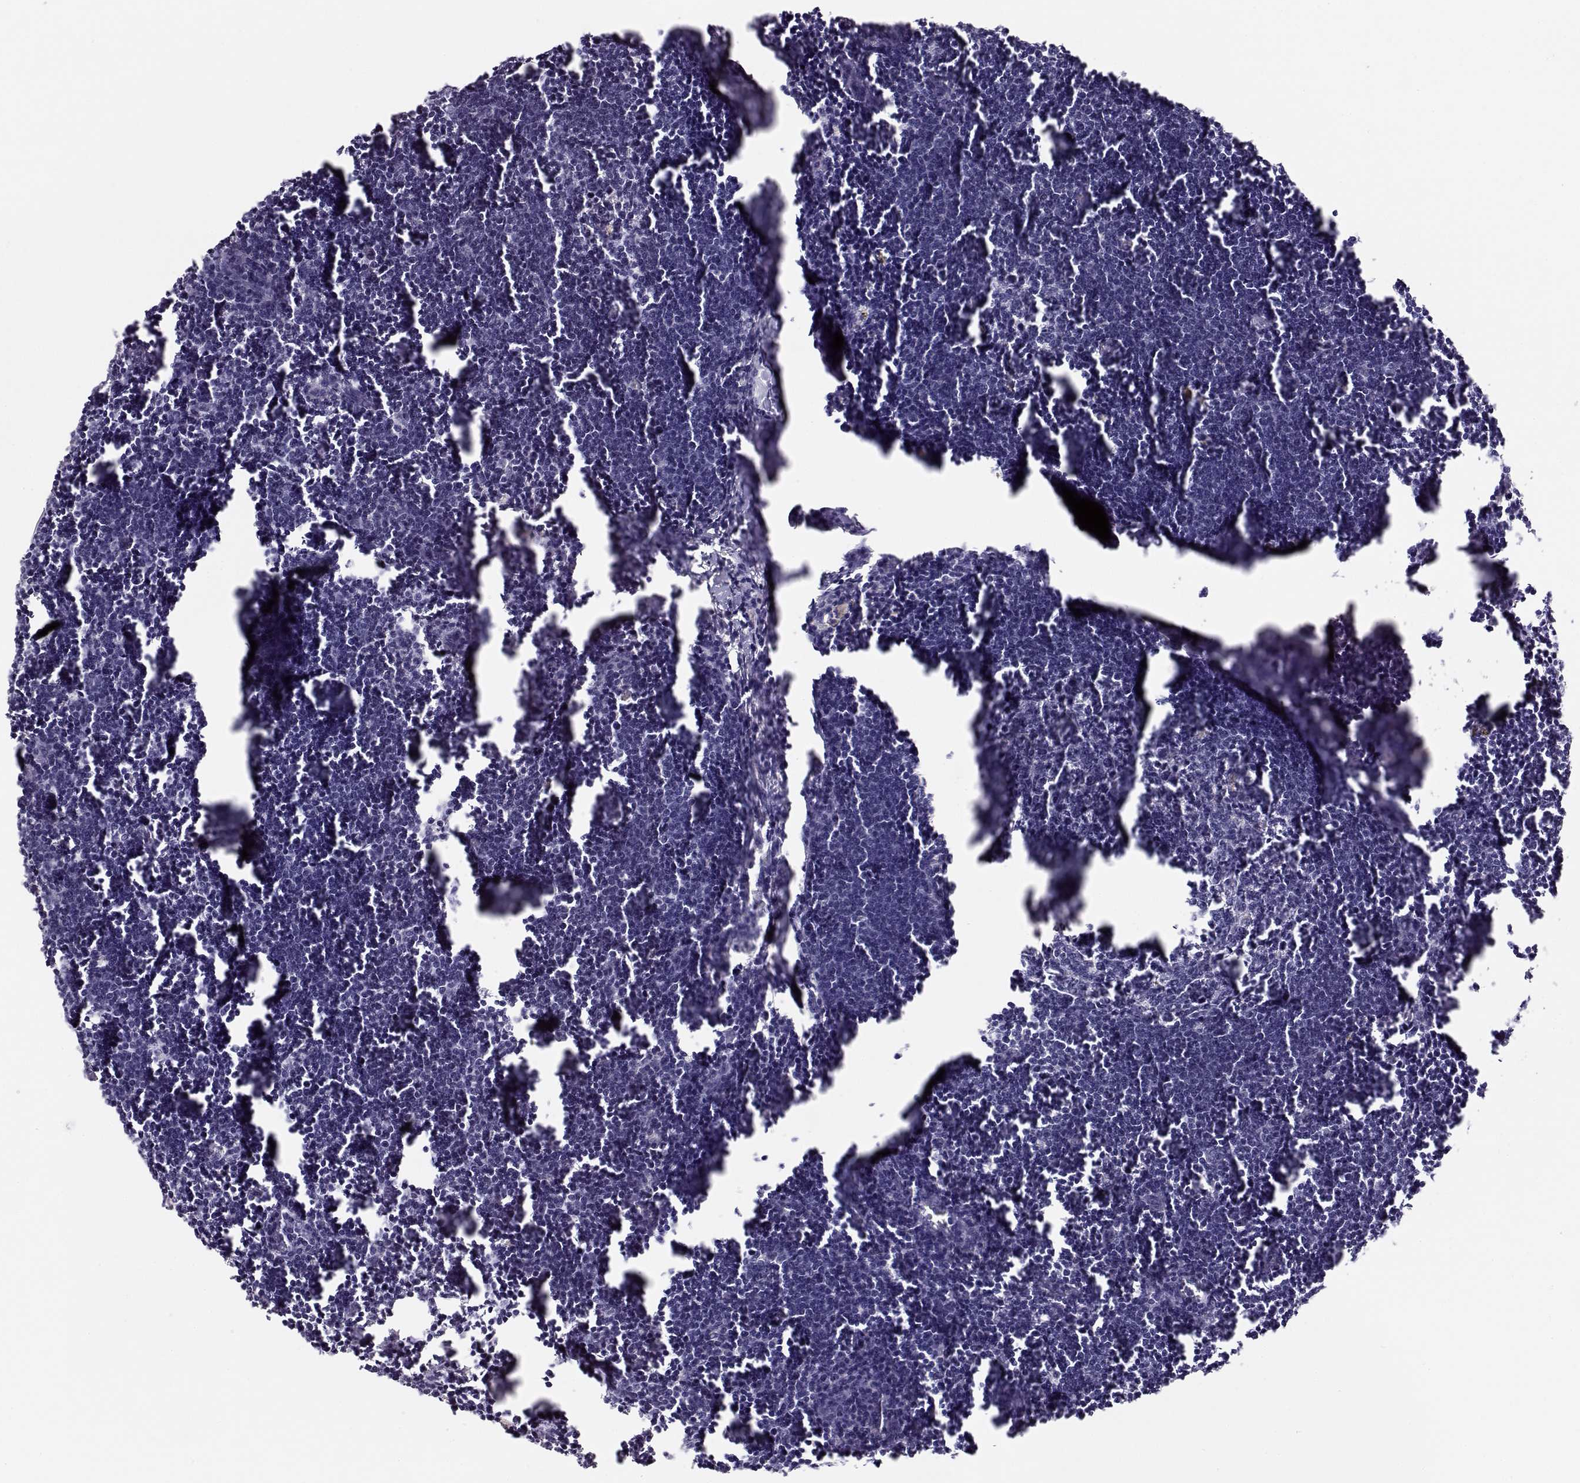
{"staining": {"intensity": "negative", "quantity": "none", "location": "none"}, "tissue": "lymph node", "cell_type": "Germinal center cells", "image_type": "normal", "snomed": [{"axis": "morphology", "description": "Normal tissue, NOS"}, {"axis": "topography", "description": "Lymph node"}], "caption": "Human lymph node stained for a protein using immunohistochemistry exhibits no positivity in germinal center cells.", "gene": "IMPG1", "patient": {"sex": "male", "age": 55}}